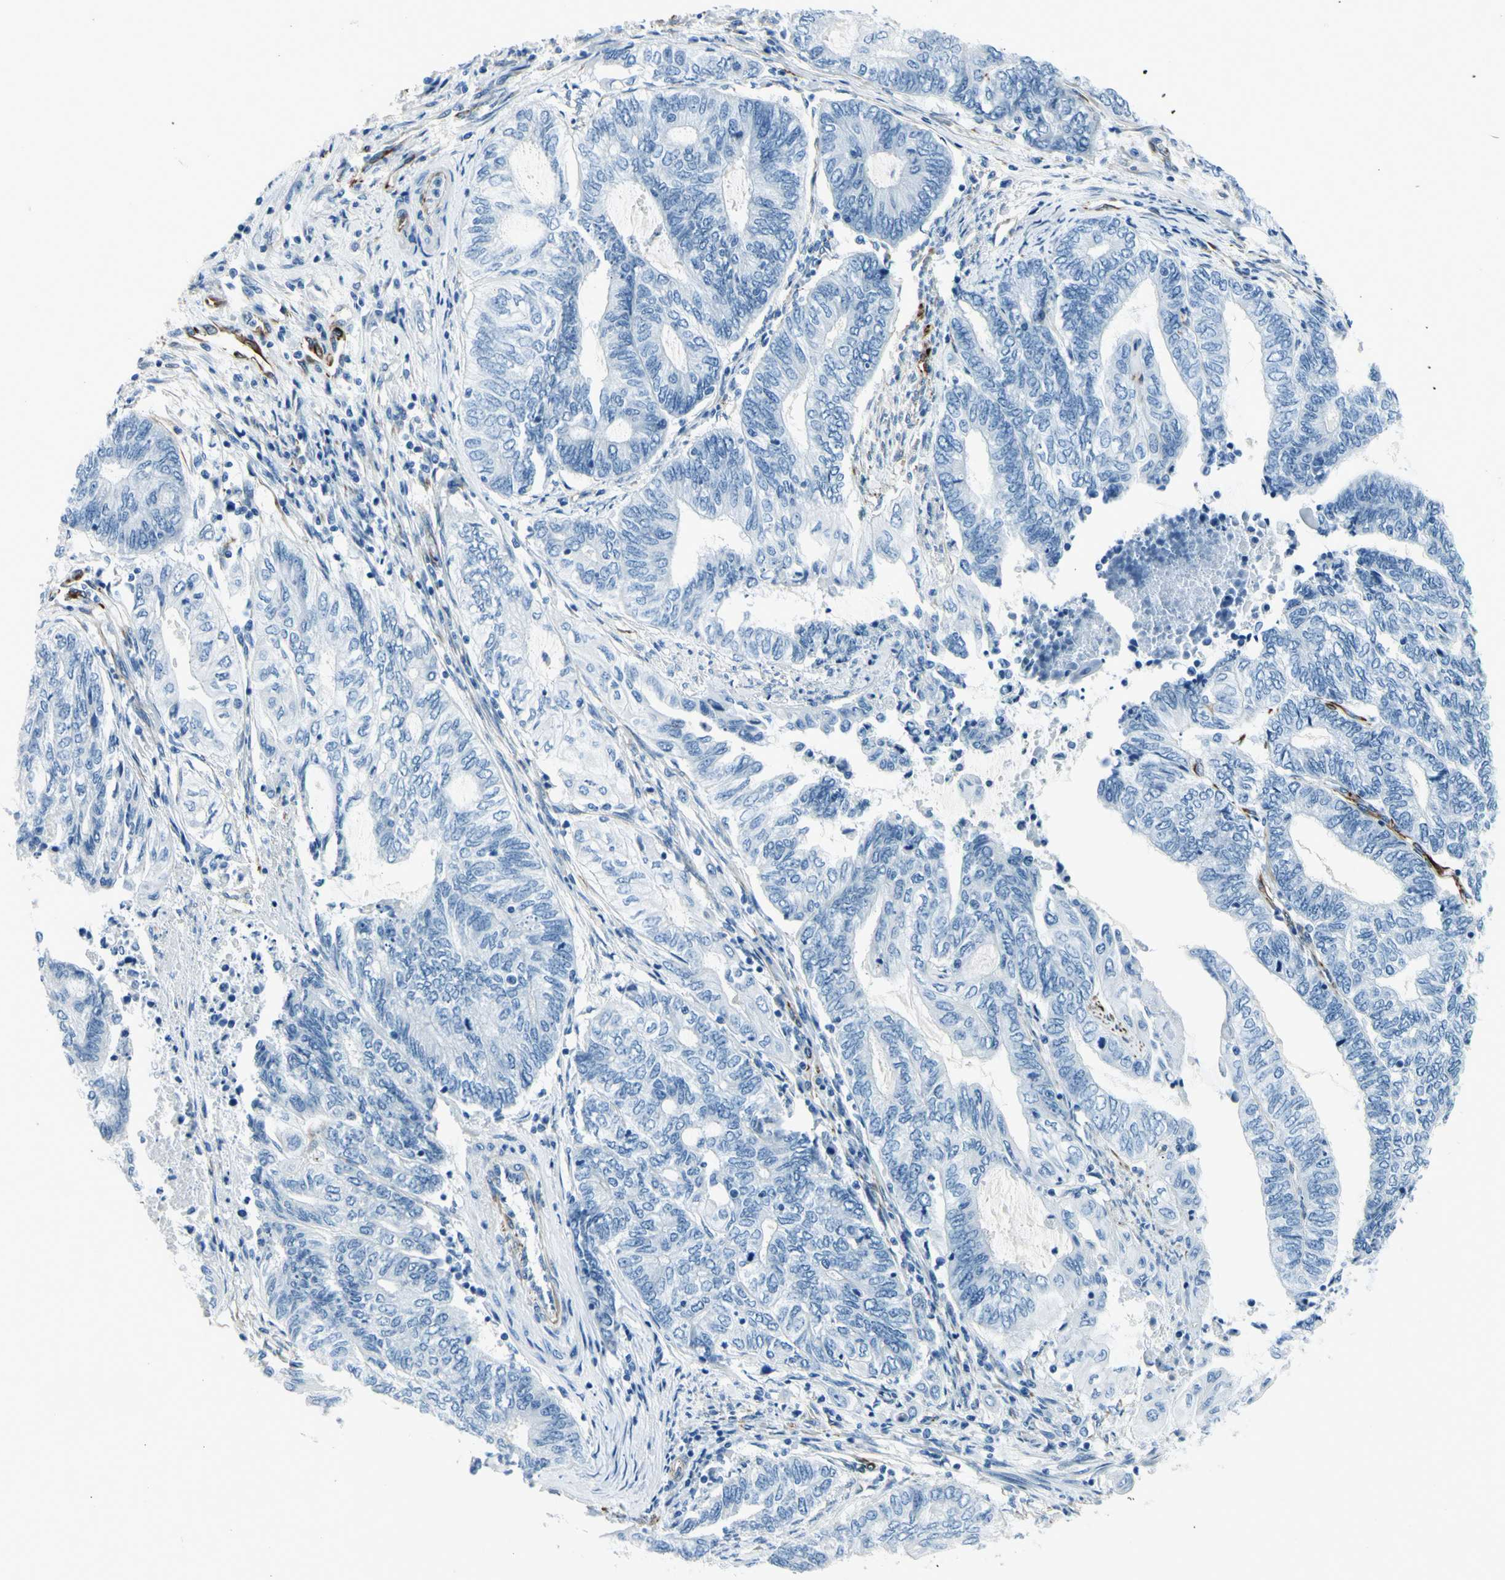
{"staining": {"intensity": "negative", "quantity": "none", "location": "none"}, "tissue": "endometrial cancer", "cell_type": "Tumor cells", "image_type": "cancer", "snomed": [{"axis": "morphology", "description": "Adenocarcinoma, NOS"}, {"axis": "topography", "description": "Uterus"}, {"axis": "topography", "description": "Endometrium"}], "caption": "Immunohistochemistry histopathology image of human adenocarcinoma (endometrial) stained for a protein (brown), which shows no expression in tumor cells.", "gene": "PTH2R", "patient": {"sex": "female", "age": 70}}